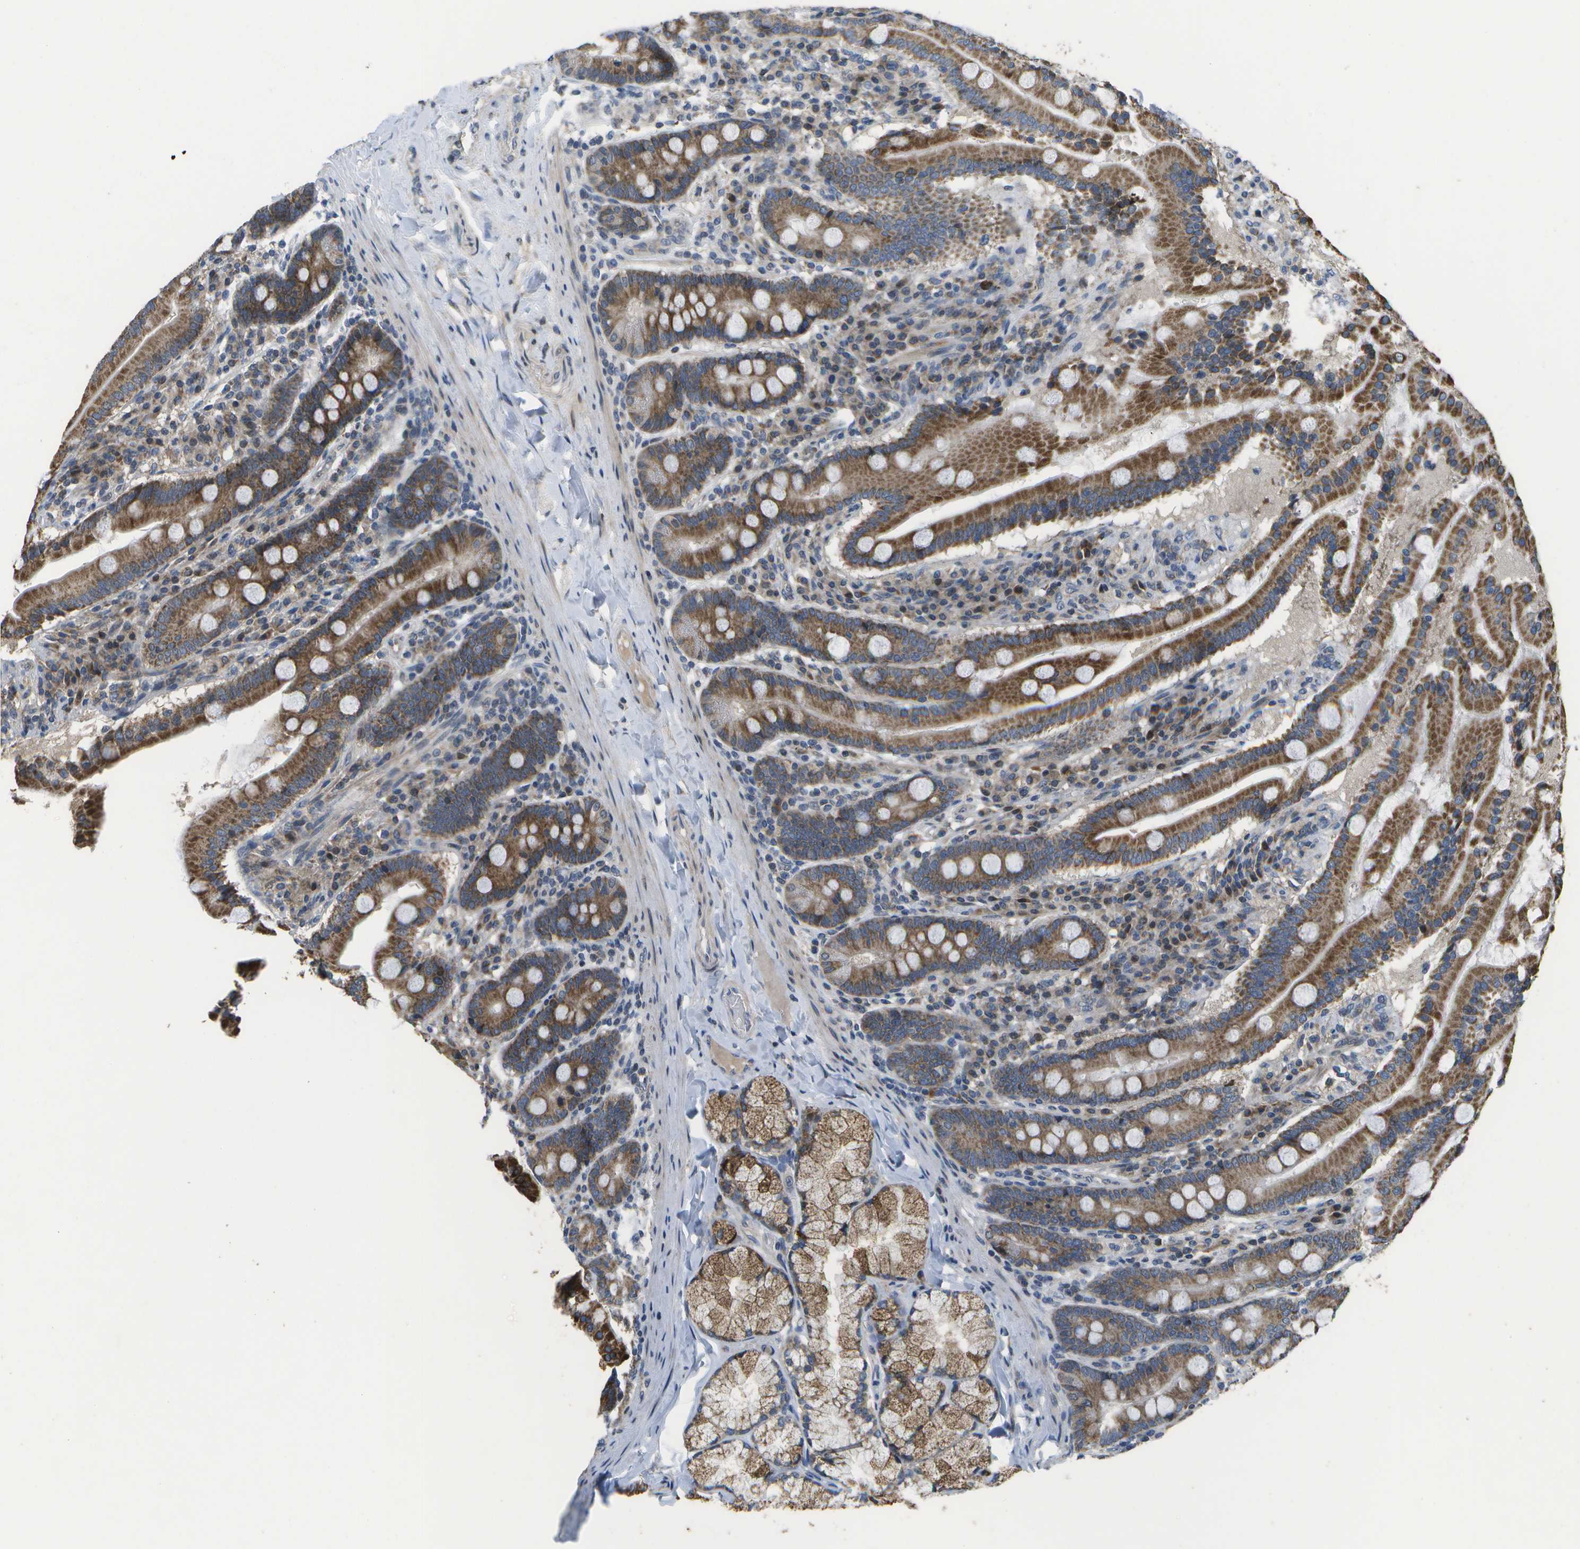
{"staining": {"intensity": "strong", "quantity": ">75%", "location": "cytoplasmic/membranous"}, "tissue": "duodenum", "cell_type": "Glandular cells", "image_type": "normal", "snomed": [{"axis": "morphology", "description": "Normal tissue, NOS"}, {"axis": "topography", "description": "Duodenum"}], "caption": "Glandular cells reveal strong cytoplasmic/membranous expression in approximately >75% of cells in unremarkable duodenum.", "gene": "HADHA", "patient": {"sex": "male", "age": 50}}